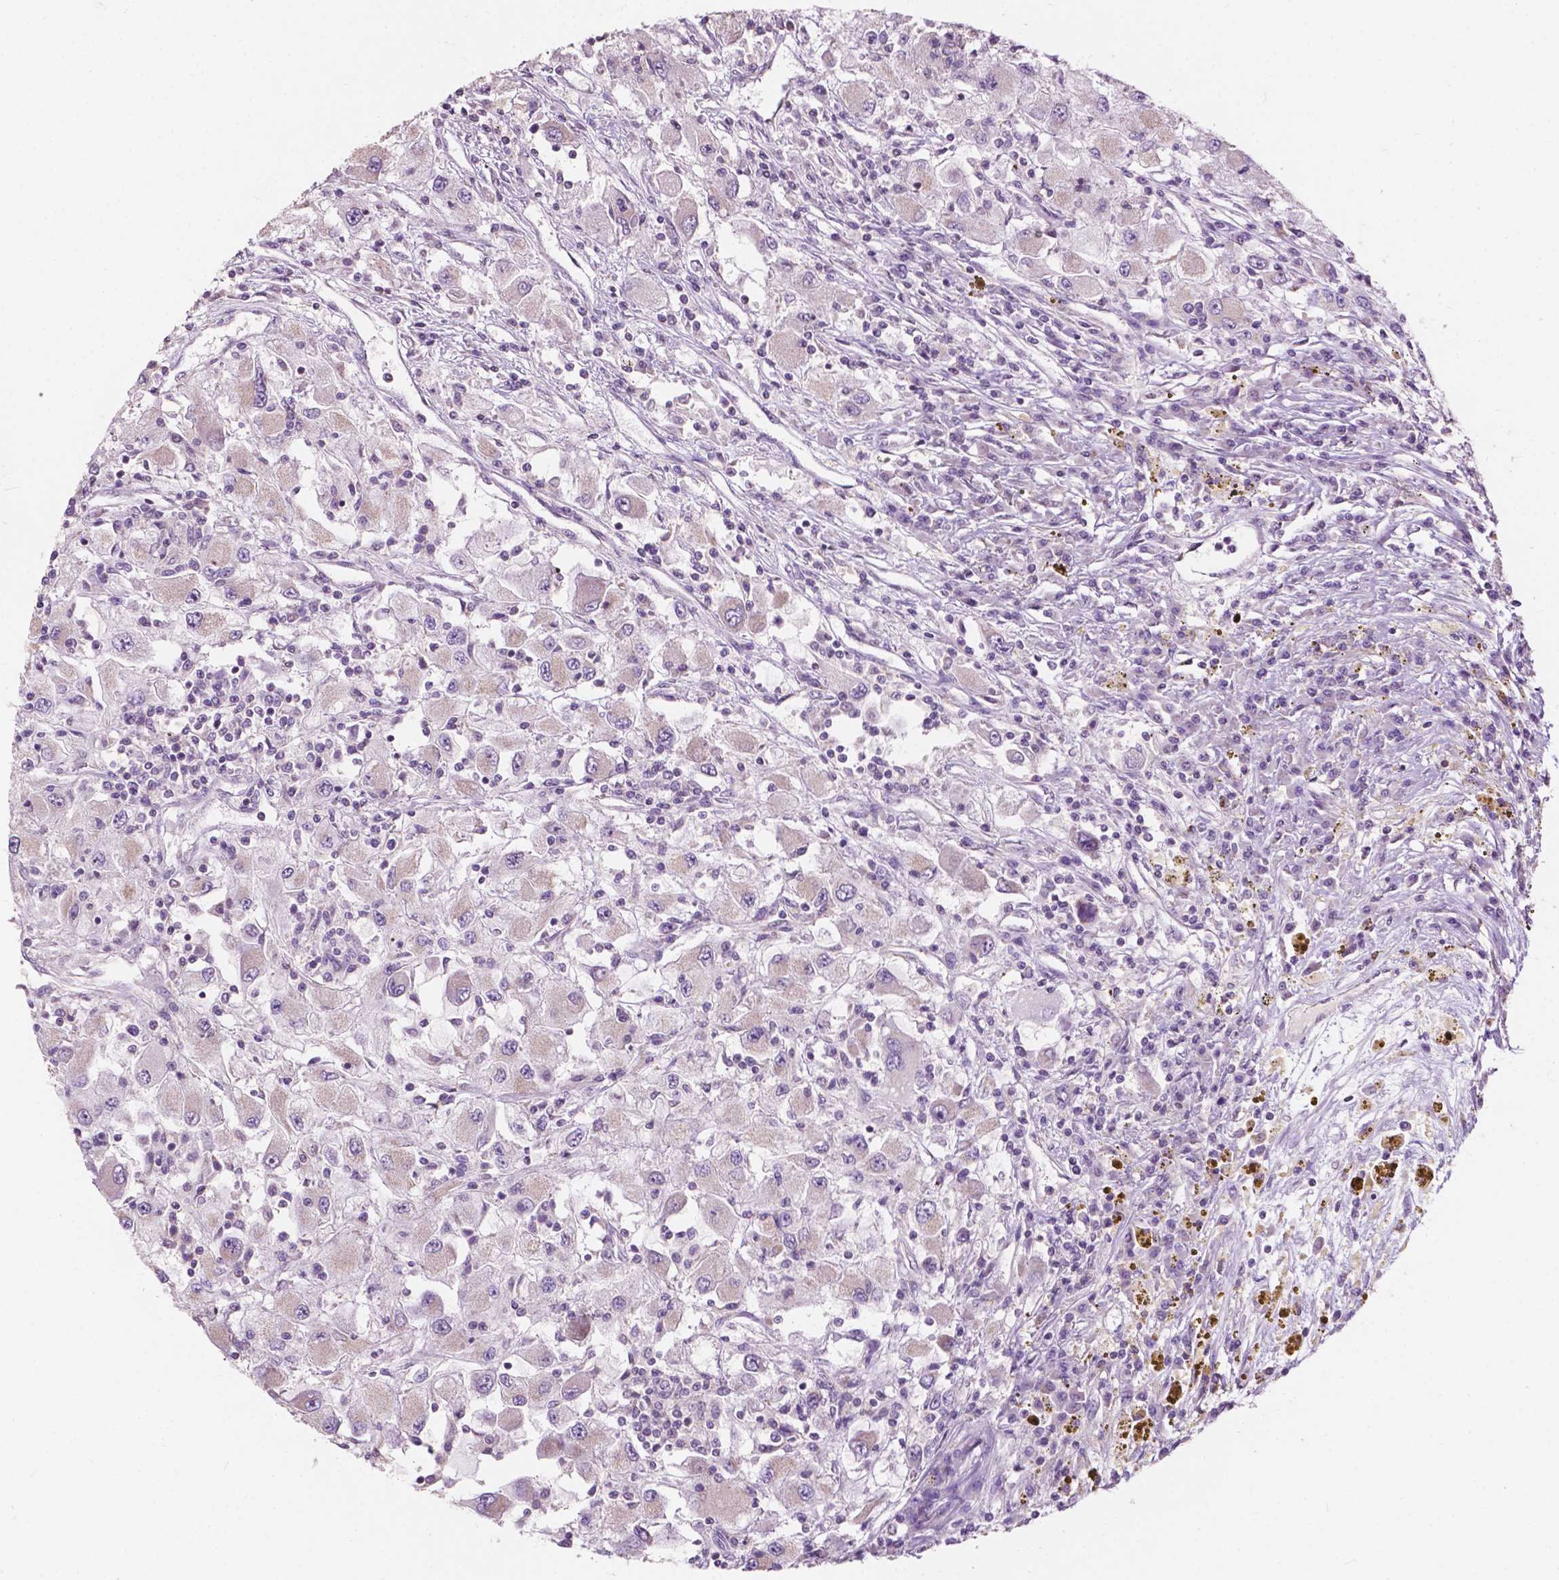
{"staining": {"intensity": "negative", "quantity": "none", "location": "none"}, "tissue": "renal cancer", "cell_type": "Tumor cells", "image_type": "cancer", "snomed": [{"axis": "morphology", "description": "Adenocarcinoma, NOS"}, {"axis": "topography", "description": "Kidney"}], "caption": "A histopathology image of human renal cancer is negative for staining in tumor cells. The staining is performed using DAB (3,3'-diaminobenzidine) brown chromogen with nuclei counter-stained in using hematoxylin.", "gene": "NDUFS1", "patient": {"sex": "female", "age": 67}}